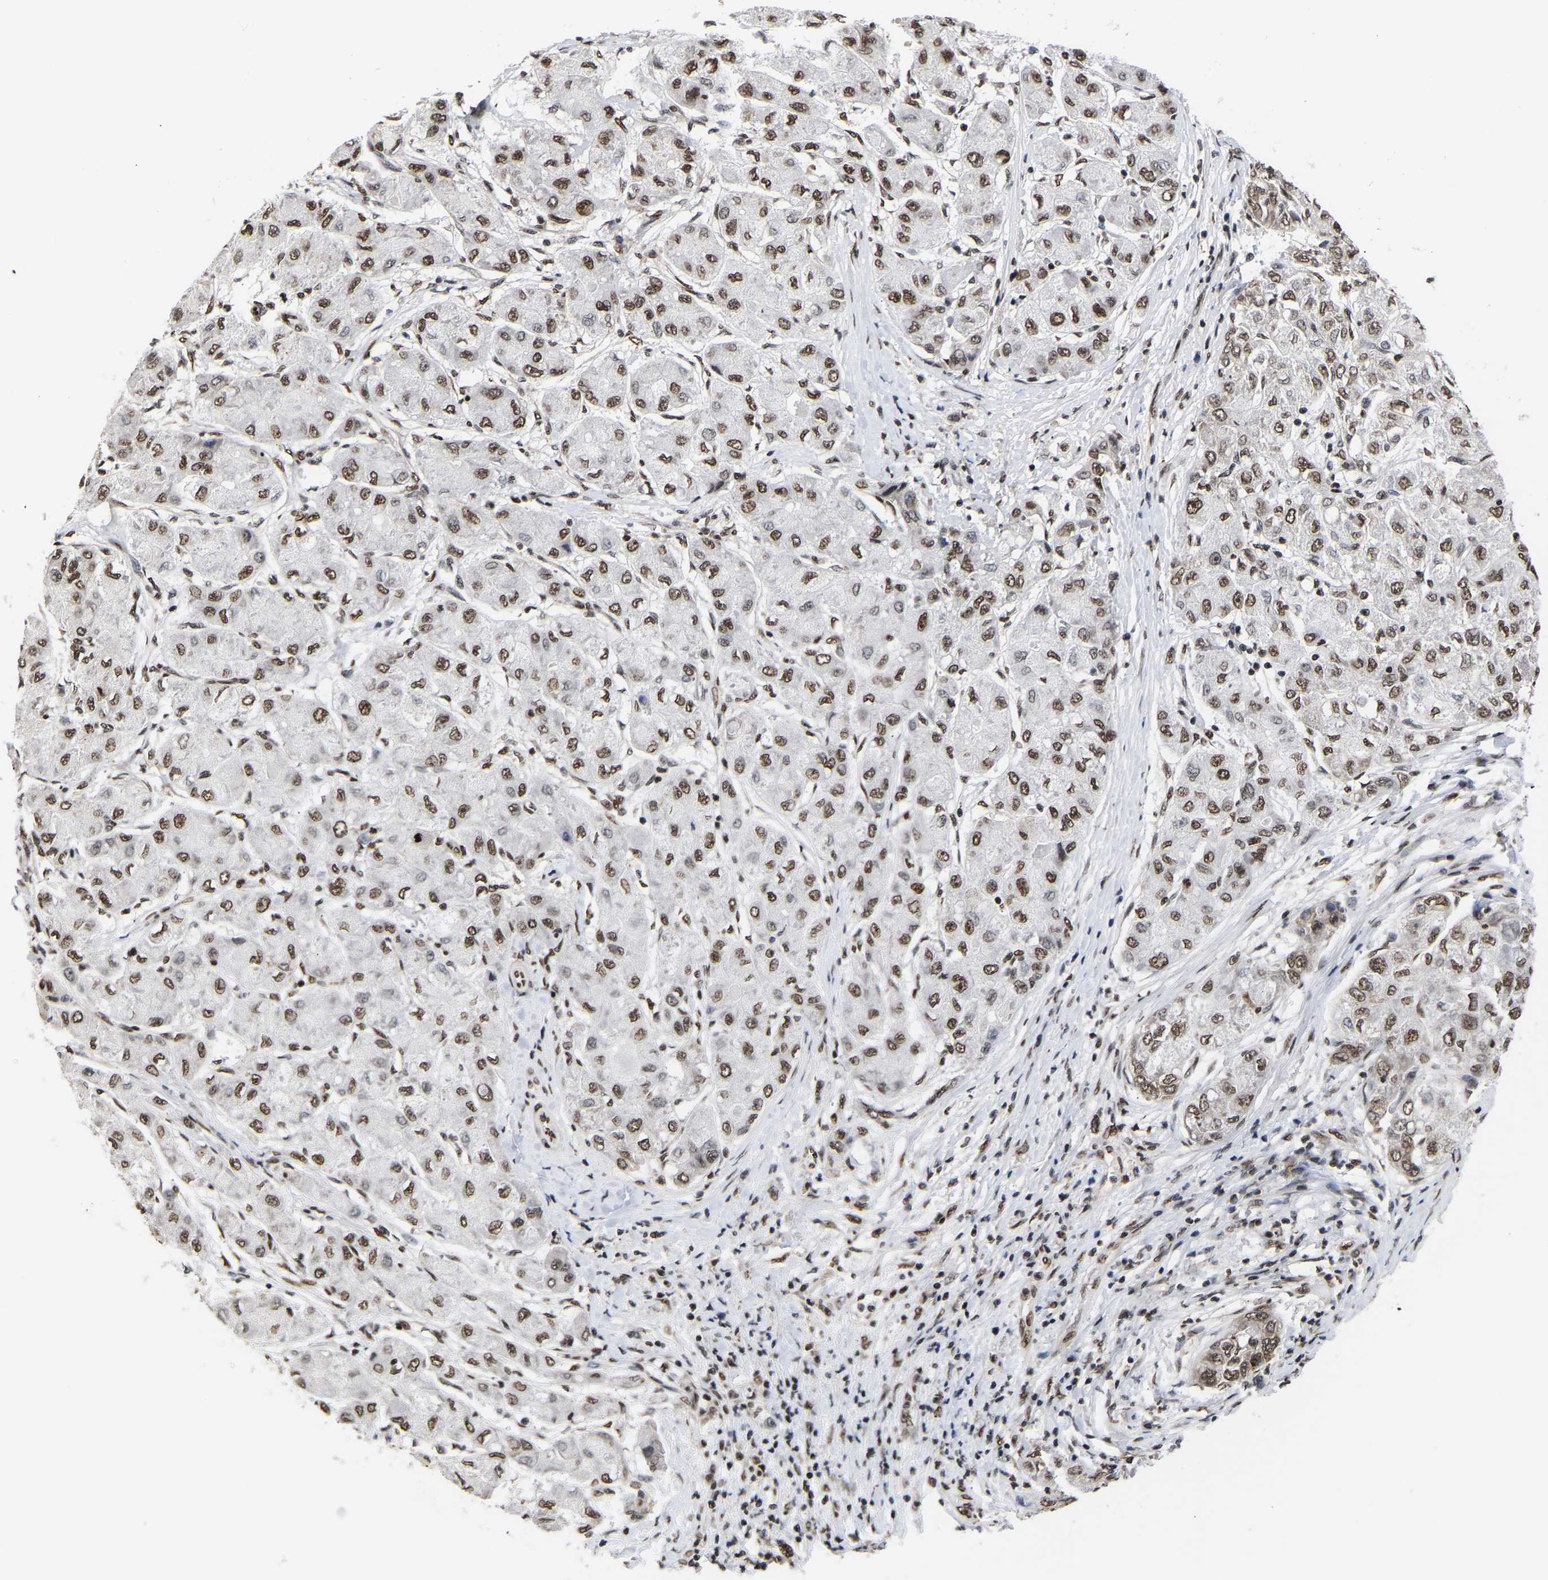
{"staining": {"intensity": "moderate", "quantity": ">75%", "location": "nuclear"}, "tissue": "liver cancer", "cell_type": "Tumor cells", "image_type": "cancer", "snomed": [{"axis": "morphology", "description": "Carcinoma, Hepatocellular, NOS"}, {"axis": "topography", "description": "Liver"}], "caption": "Immunohistochemical staining of hepatocellular carcinoma (liver) demonstrates medium levels of moderate nuclear protein staining in approximately >75% of tumor cells. (IHC, brightfield microscopy, high magnification).", "gene": "PSIP1", "patient": {"sex": "male", "age": 80}}